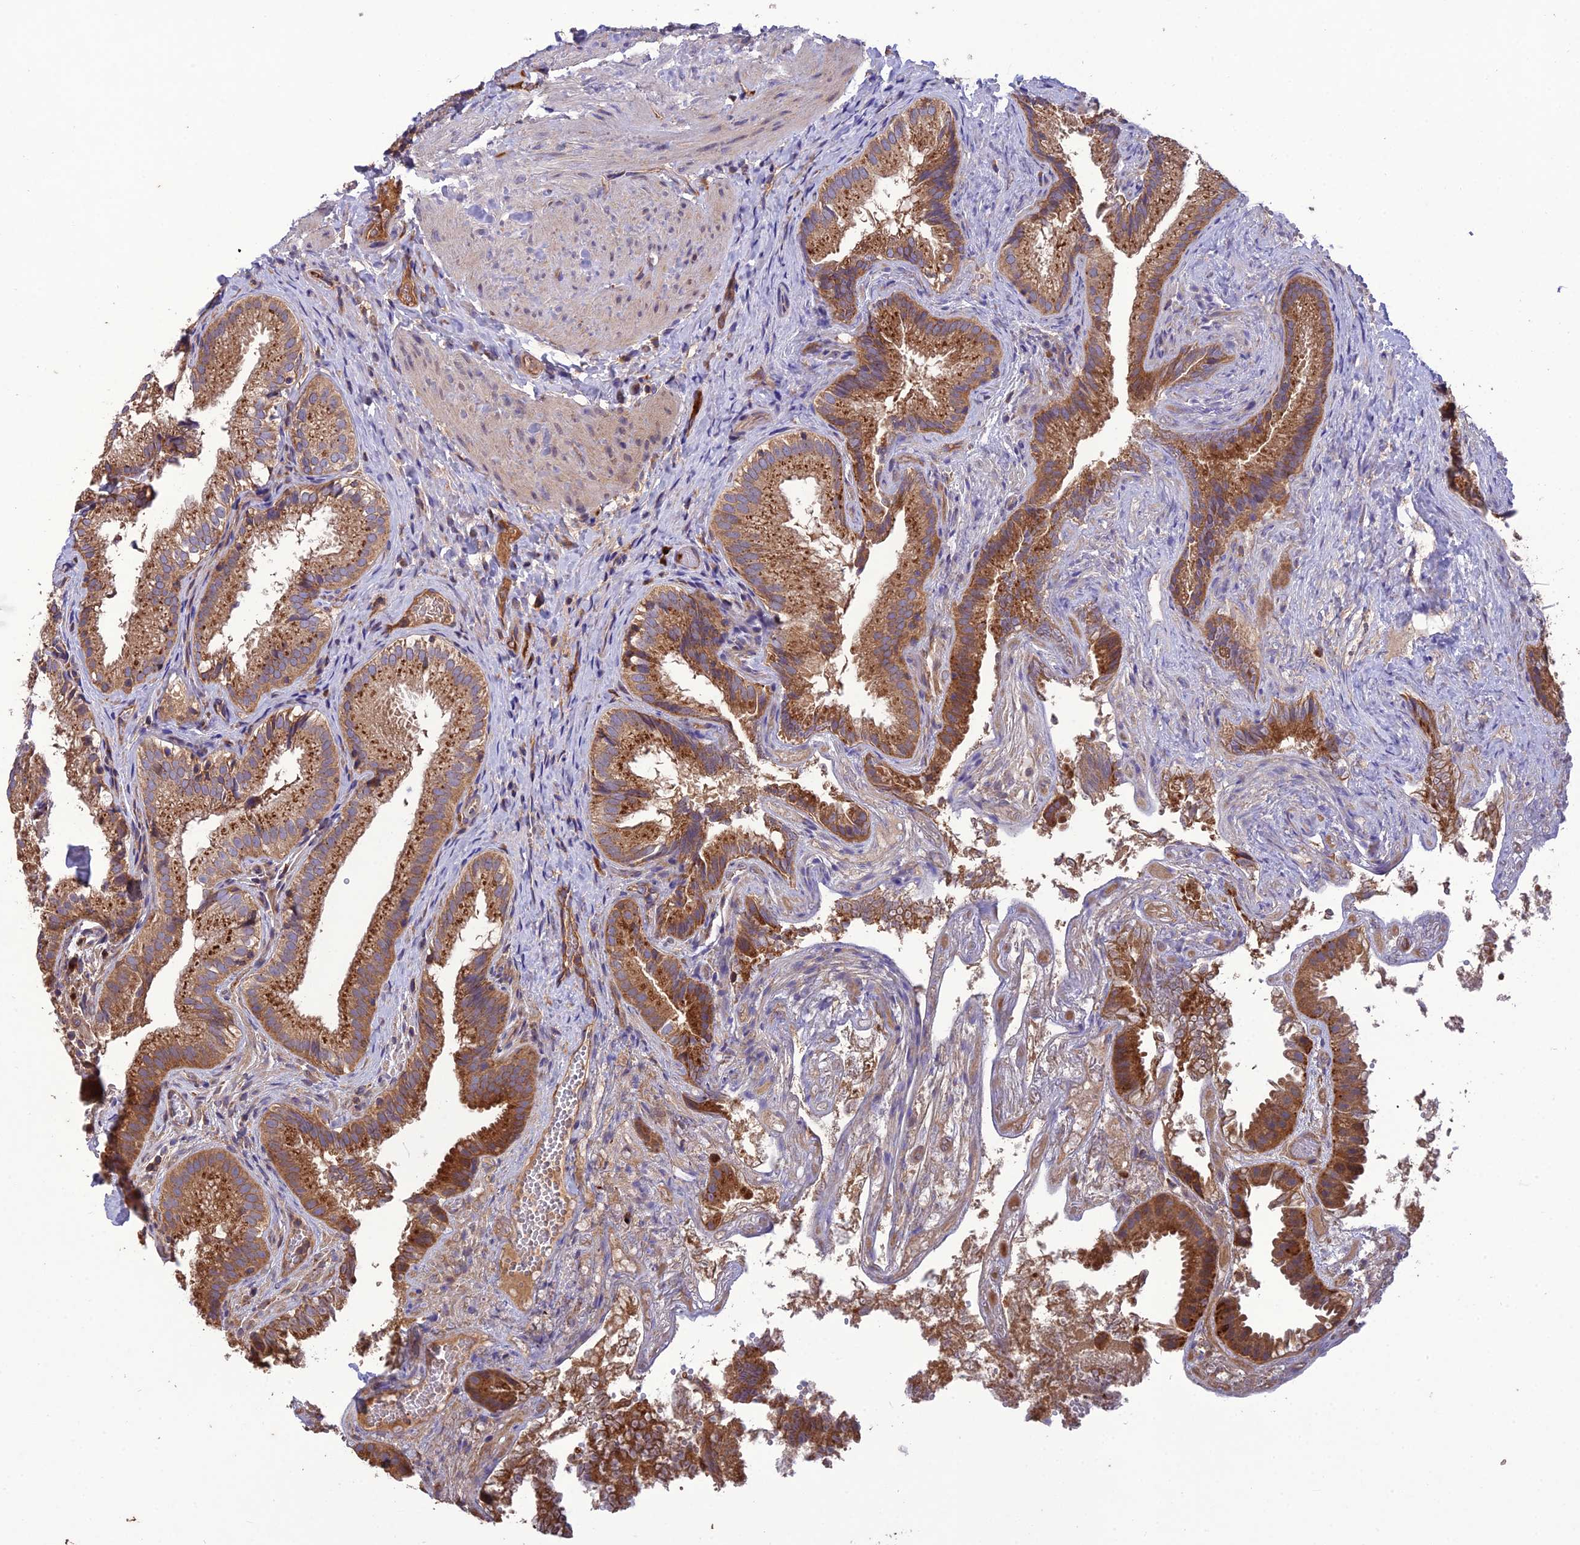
{"staining": {"intensity": "strong", "quantity": ">75%", "location": "cytoplasmic/membranous"}, "tissue": "gallbladder", "cell_type": "Glandular cells", "image_type": "normal", "snomed": [{"axis": "morphology", "description": "Normal tissue, NOS"}, {"axis": "topography", "description": "Gallbladder"}], "caption": "IHC staining of normal gallbladder, which displays high levels of strong cytoplasmic/membranous expression in about >75% of glandular cells indicating strong cytoplasmic/membranous protein positivity. The staining was performed using DAB (brown) for protein detection and nuclei were counterstained in hematoxylin (blue).", "gene": "MIOS", "patient": {"sex": "female", "age": 30}}